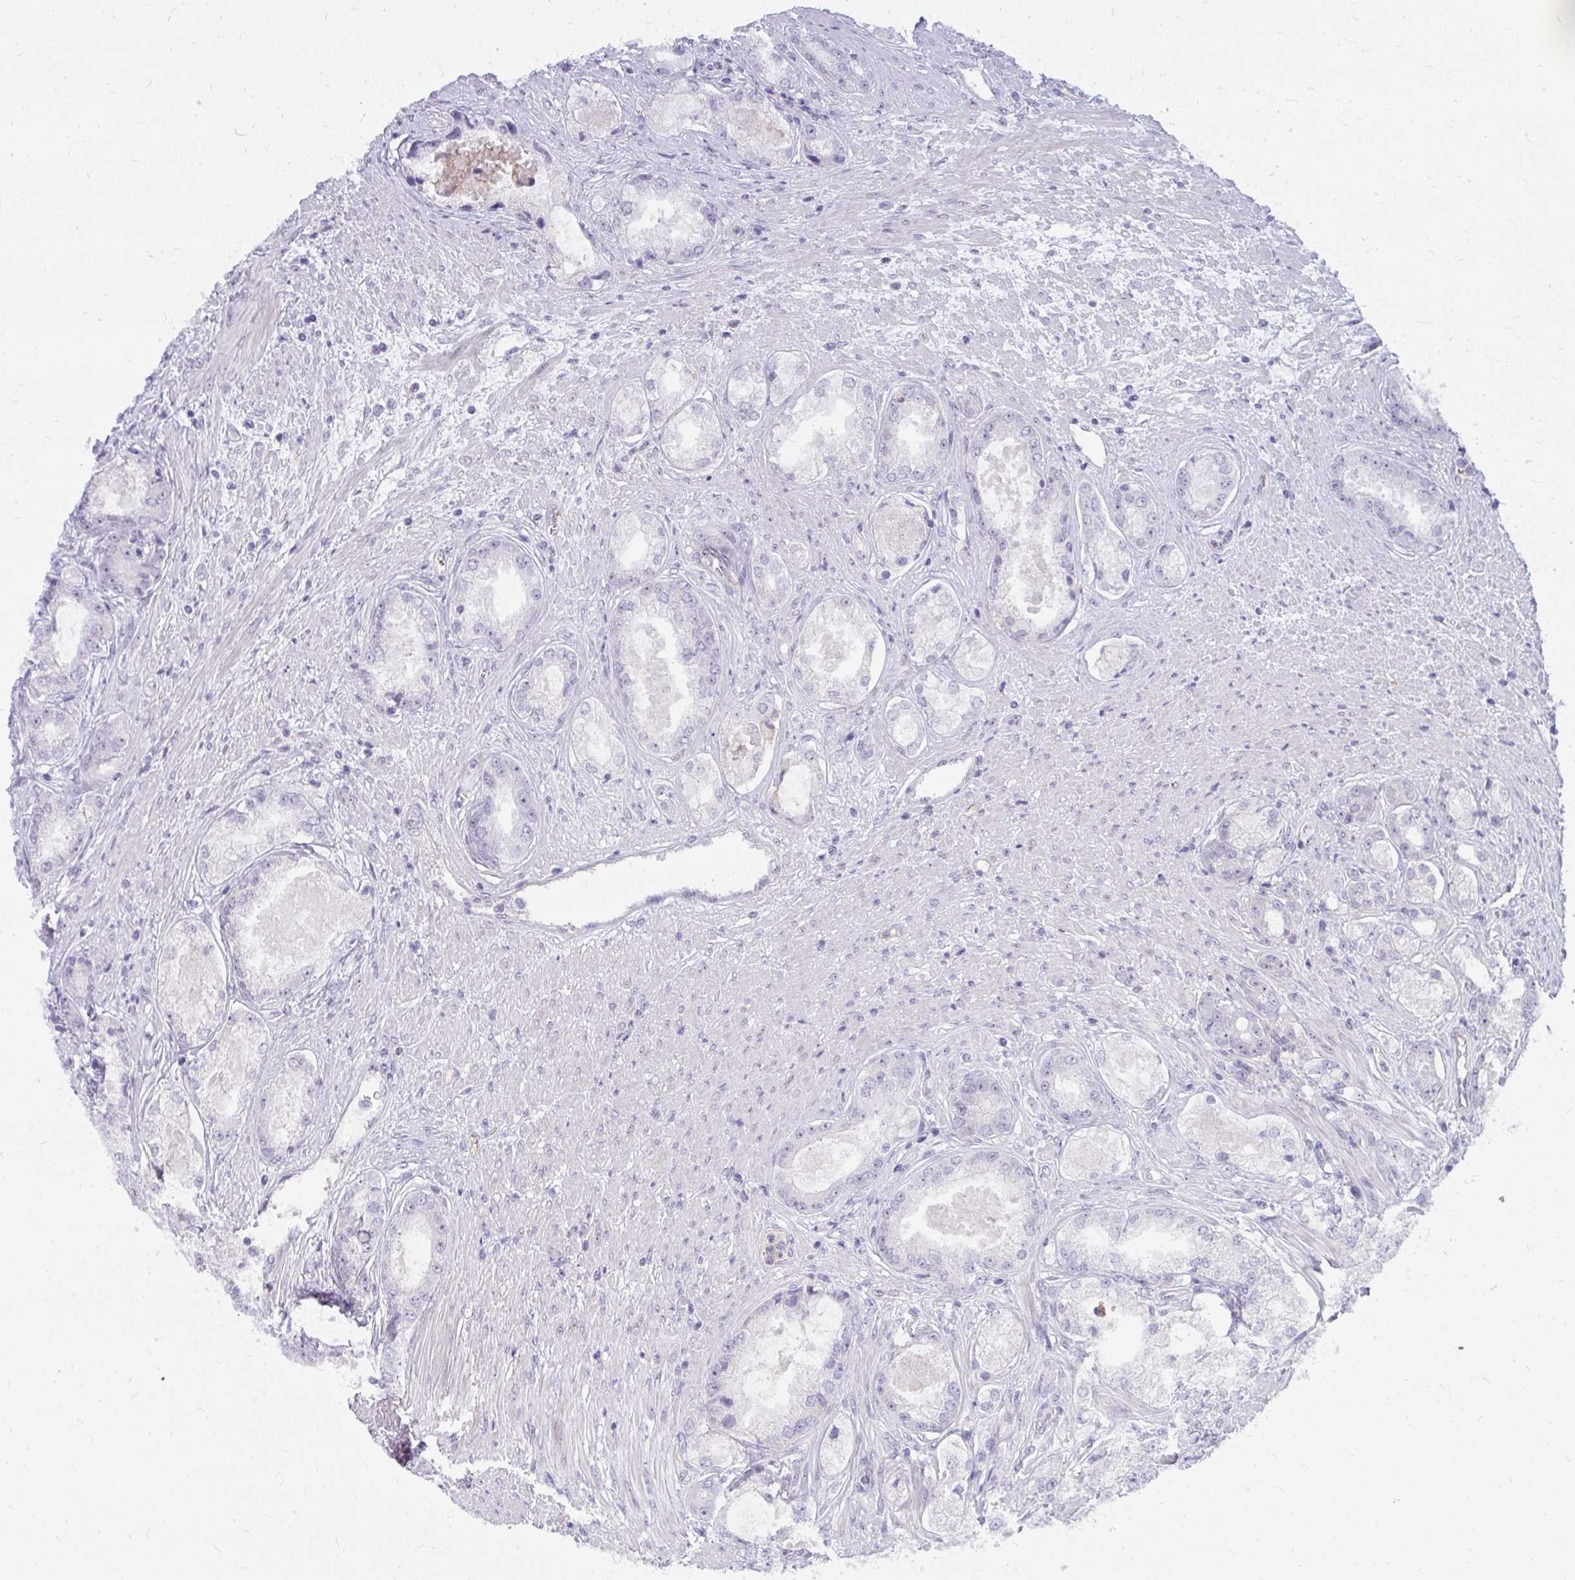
{"staining": {"intensity": "negative", "quantity": "none", "location": "none"}, "tissue": "prostate cancer", "cell_type": "Tumor cells", "image_type": "cancer", "snomed": [{"axis": "morphology", "description": "Adenocarcinoma, Low grade"}, {"axis": "topography", "description": "Prostate"}], "caption": "Immunohistochemistry (IHC) photomicrograph of low-grade adenocarcinoma (prostate) stained for a protein (brown), which shows no positivity in tumor cells.", "gene": "MUS81", "patient": {"sex": "male", "age": 68}}